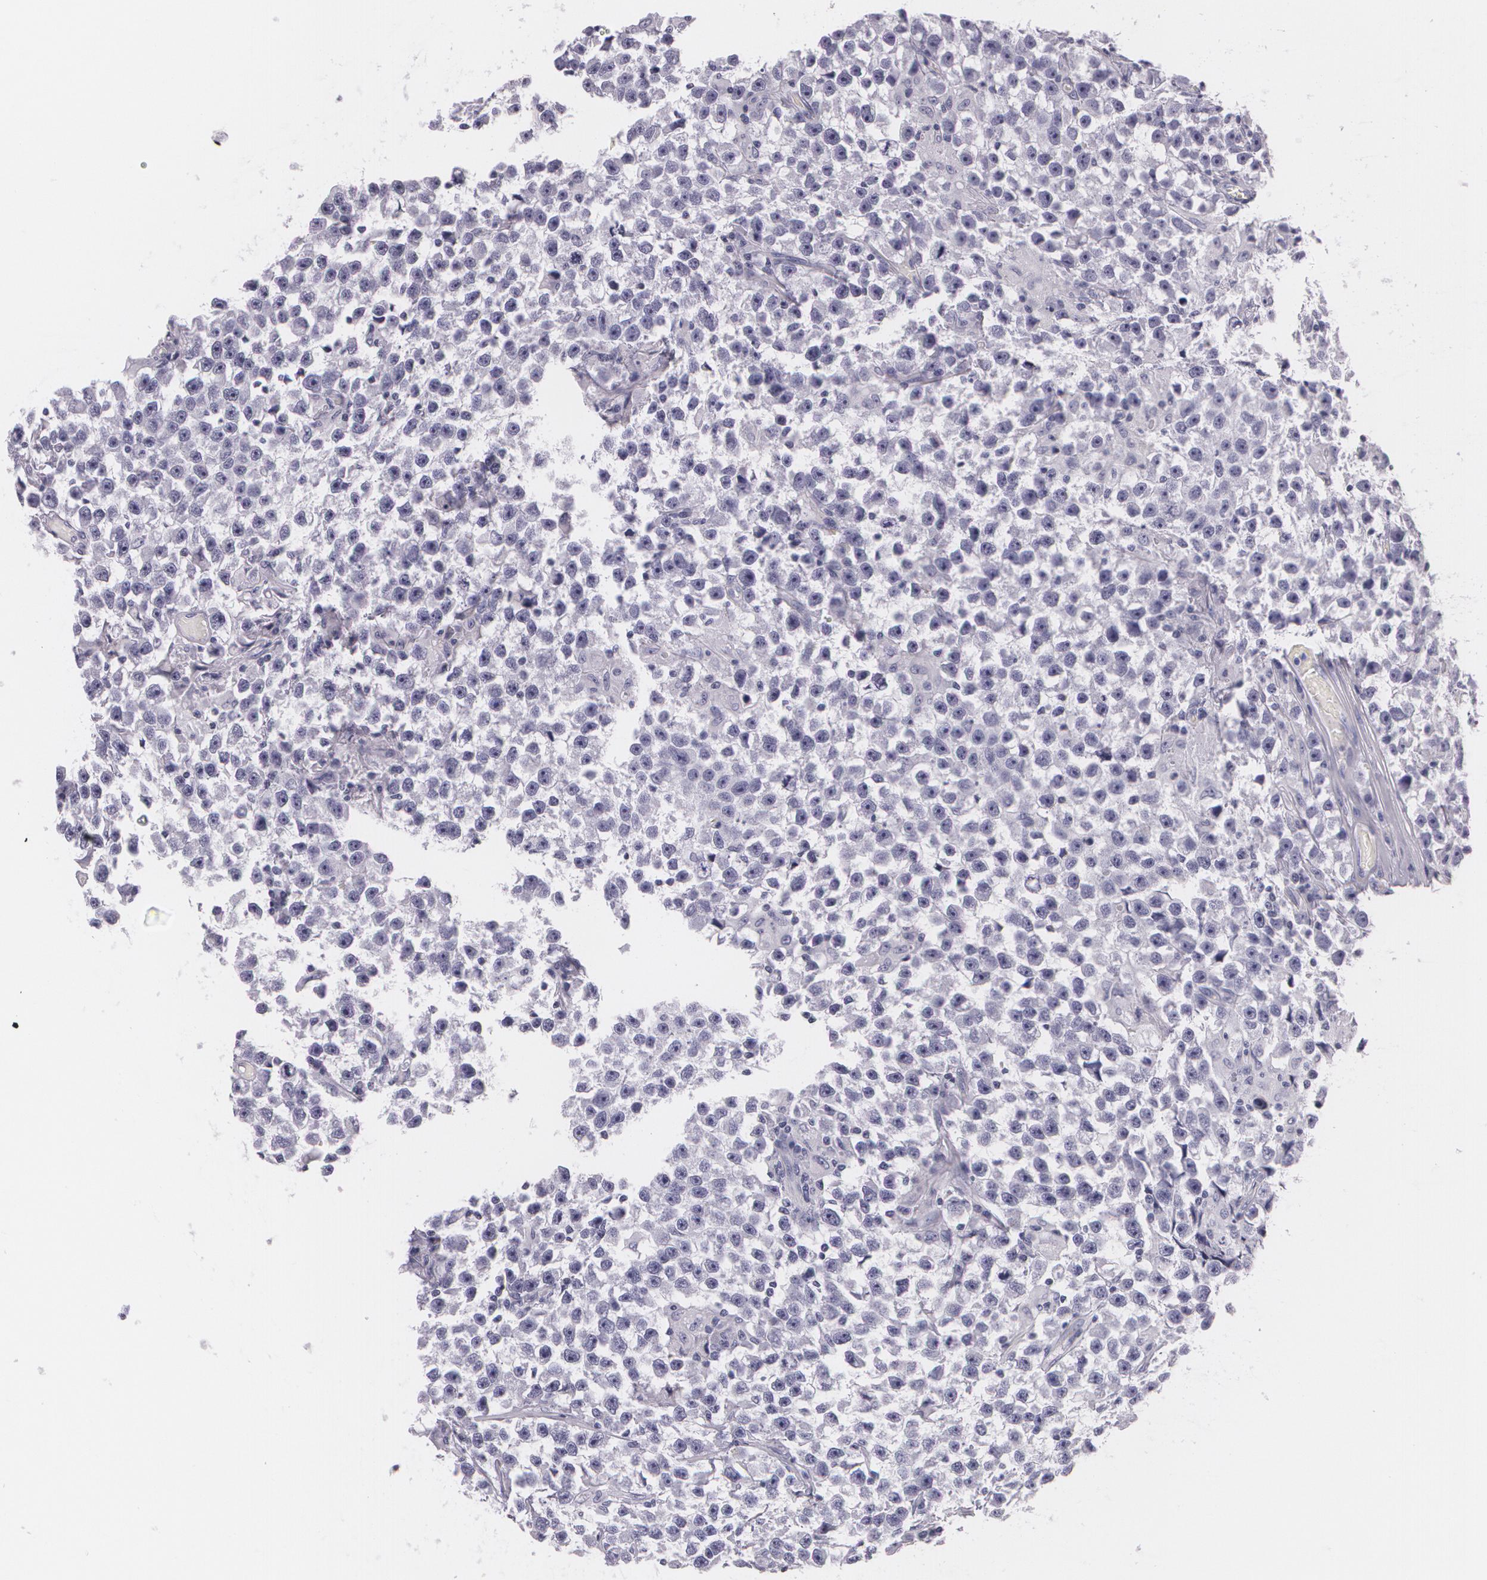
{"staining": {"intensity": "negative", "quantity": "none", "location": "none"}, "tissue": "testis cancer", "cell_type": "Tumor cells", "image_type": "cancer", "snomed": [{"axis": "morphology", "description": "Seminoma, NOS"}, {"axis": "topography", "description": "Testis"}], "caption": "Human testis seminoma stained for a protein using IHC exhibits no positivity in tumor cells.", "gene": "DLG4", "patient": {"sex": "male", "age": 33}}